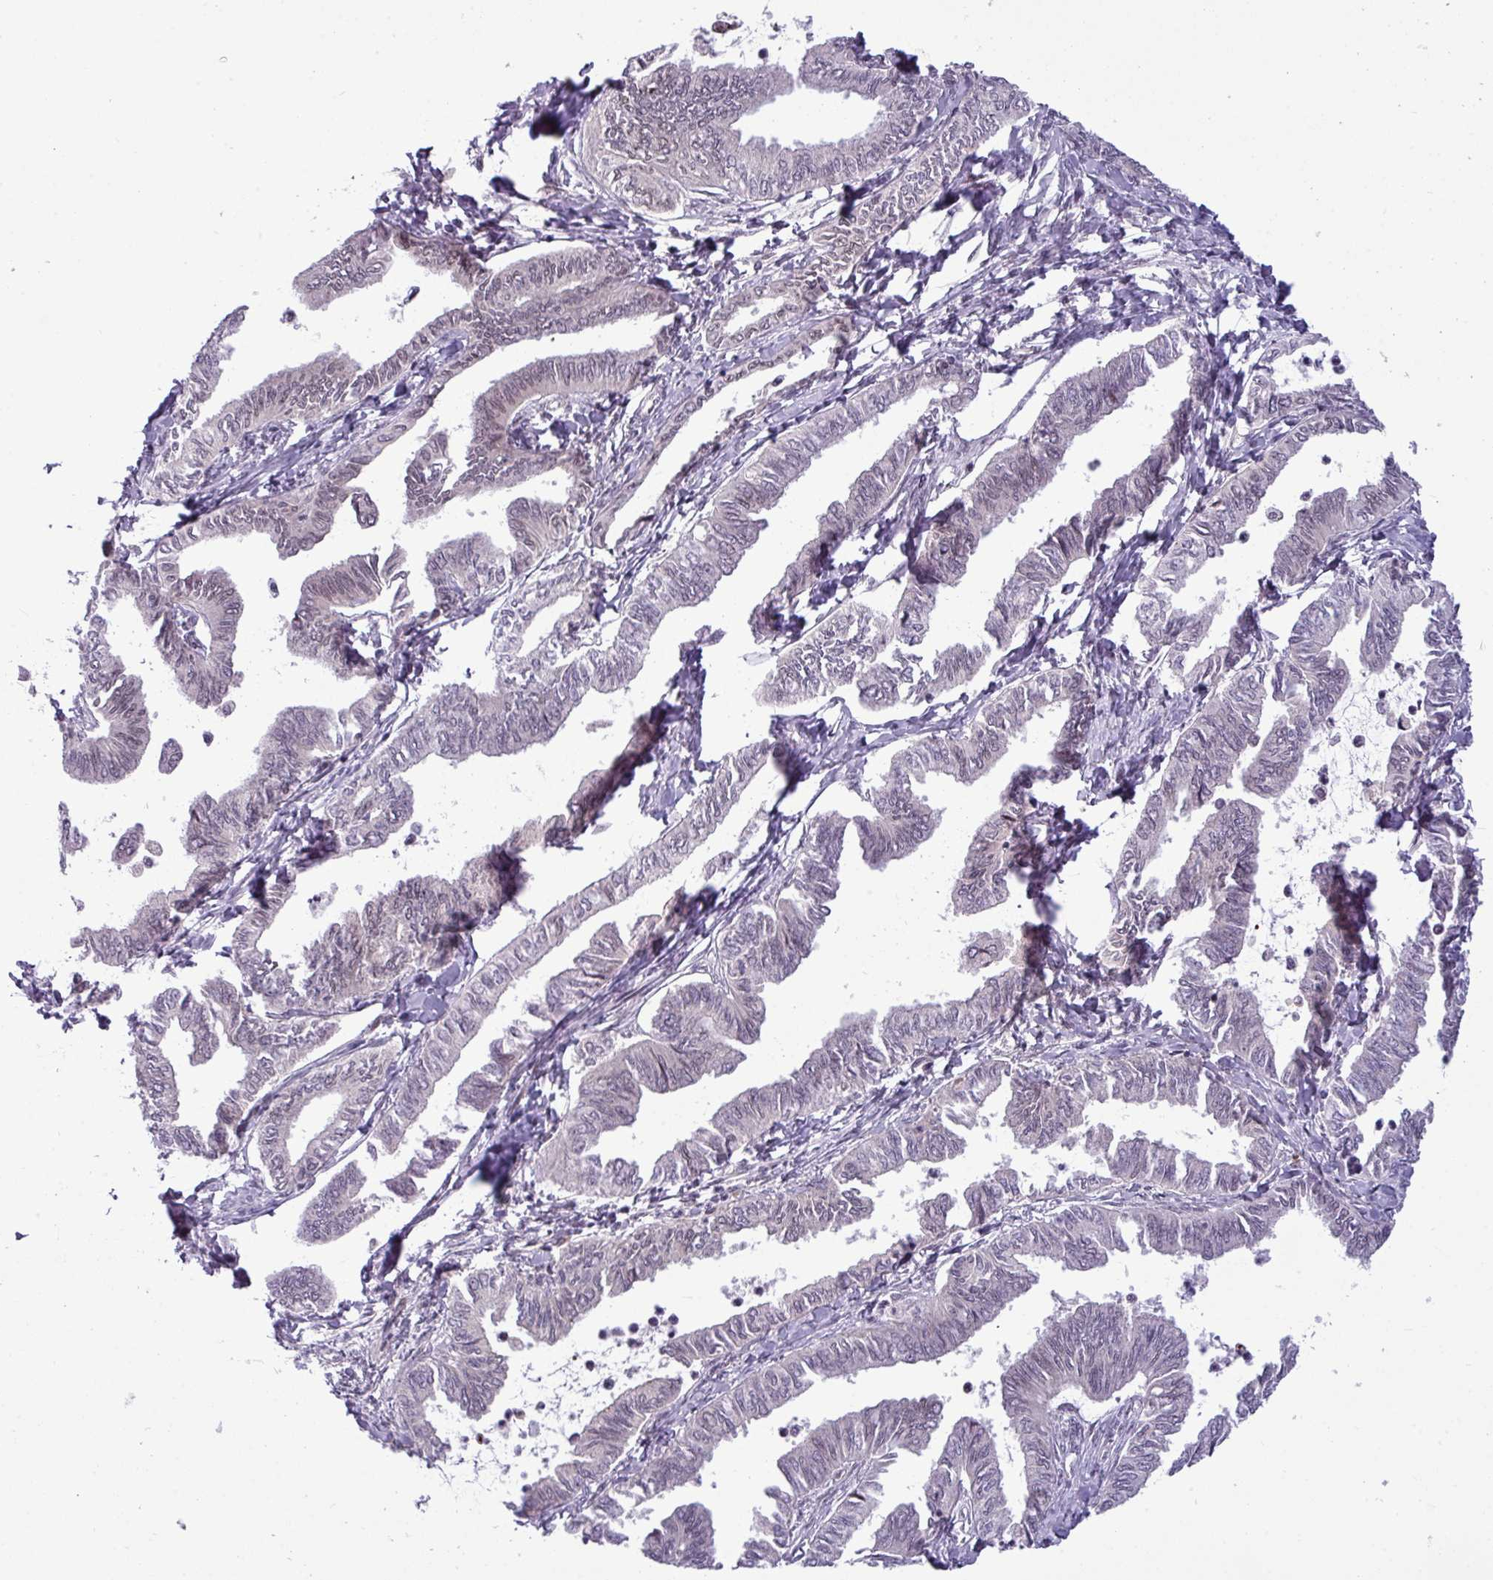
{"staining": {"intensity": "negative", "quantity": "none", "location": "none"}, "tissue": "ovarian cancer", "cell_type": "Tumor cells", "image_type": "cancer", "snomed": [{"axis": "morphology", "description": "Carcinoma, endometroid"}, {"axis": "topography", "description": "Ovary"}], "caption": "This is an immunohistochemistry image of ovarian endometroid carcinoma. There is no staining in tumor cells.", "gene": "SLC66A2", "patient": {"sex": "female", "age": 70}}